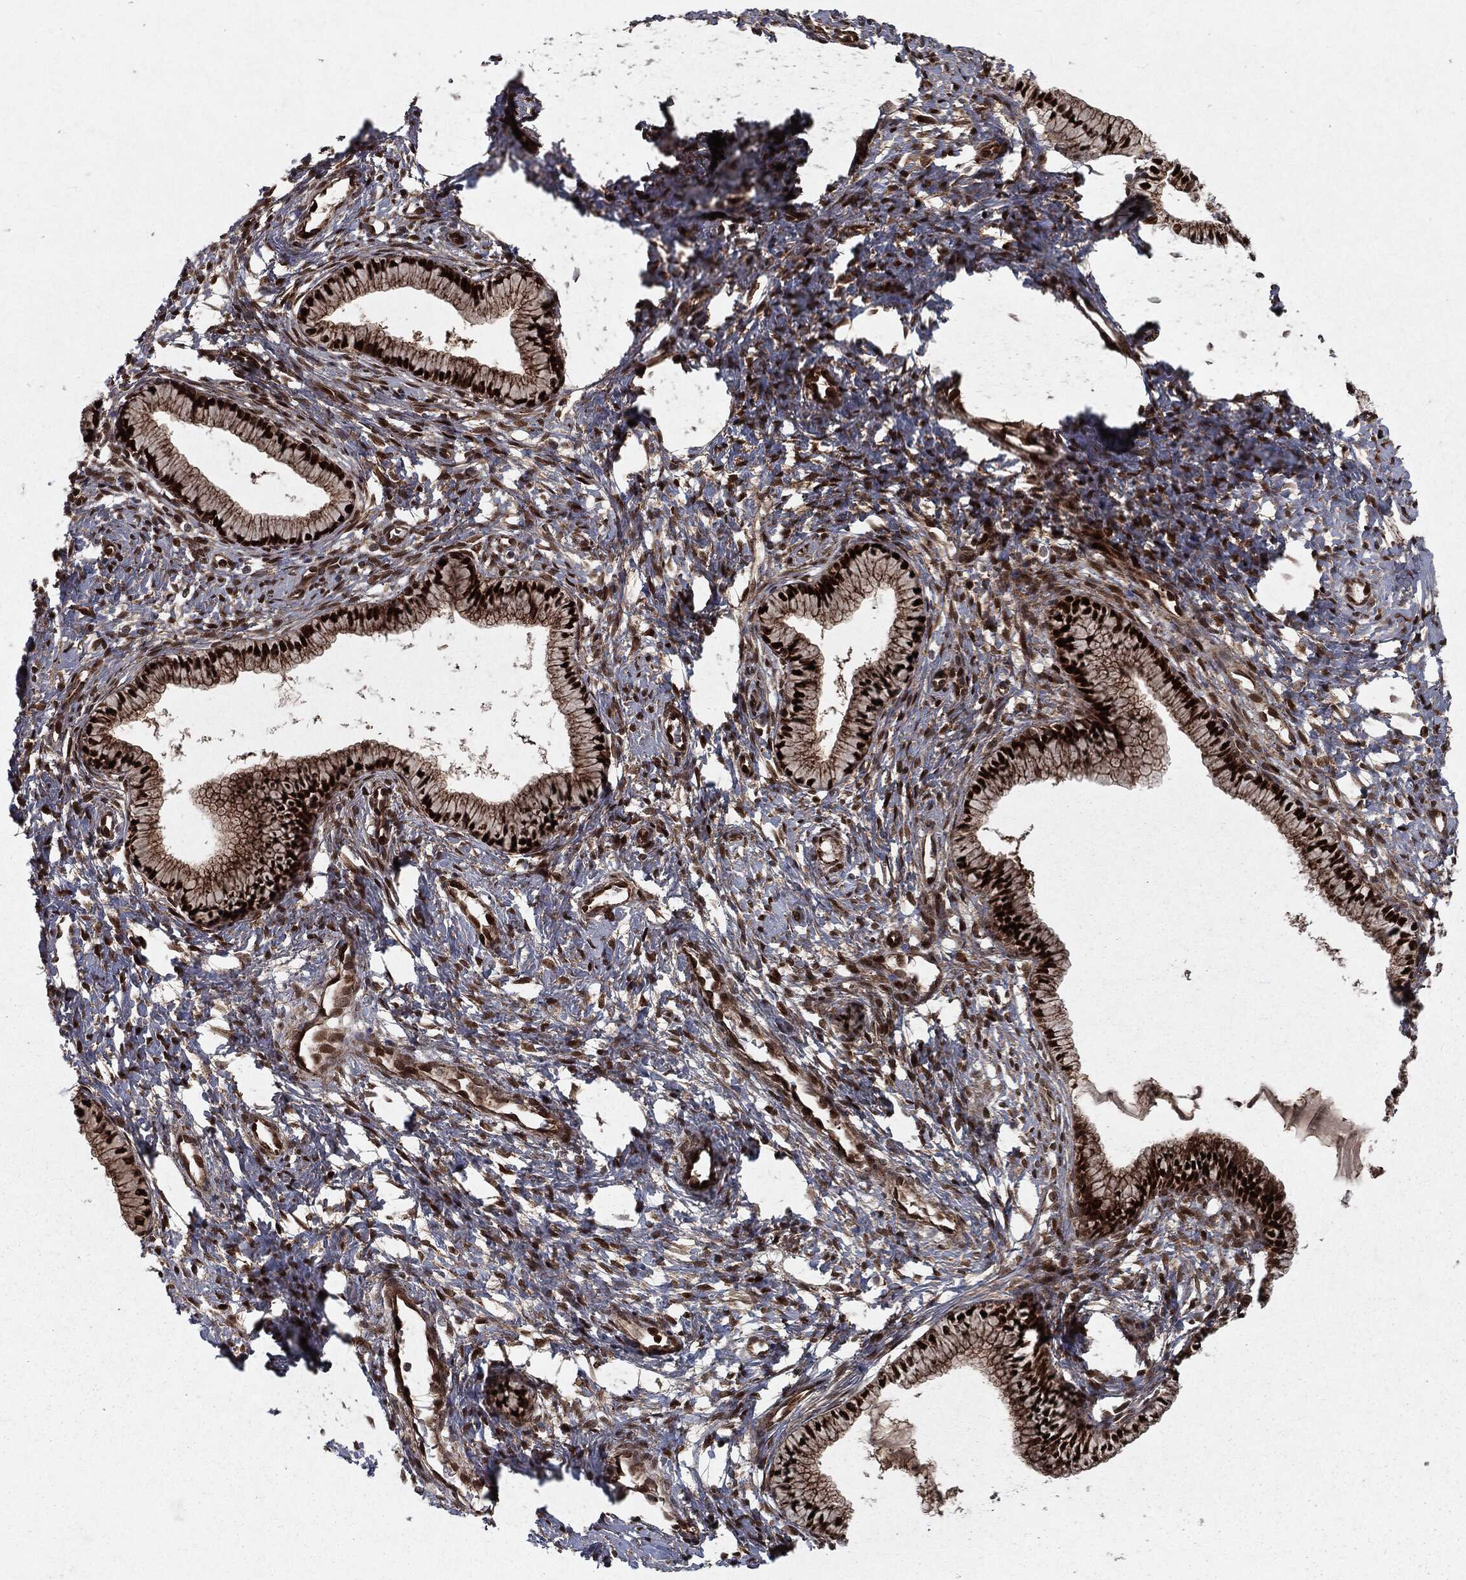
{"staining": {"intensity": "strong", "quantity": ">75%", "location": "cytoplasmic/membranous,nuclear"}, "tissue": "cervix", "cell_type": "Glandular cells", "image_type": "normal", "snomed": [{"axis": "morphology", "description": "Normal tissue, NOS"}, {"axis": "topography", "description": "Cervix"}], "caption": "IHC (DAB (3,3'-diaminobenzidine)) staining of normal human cervix reveals strong cytoplasmic/membranous,nuclear protein positivity in approximately >75% of glandular cells.", "gene": "RANBP9", "patient": {"sex": "female", "age": 39}}